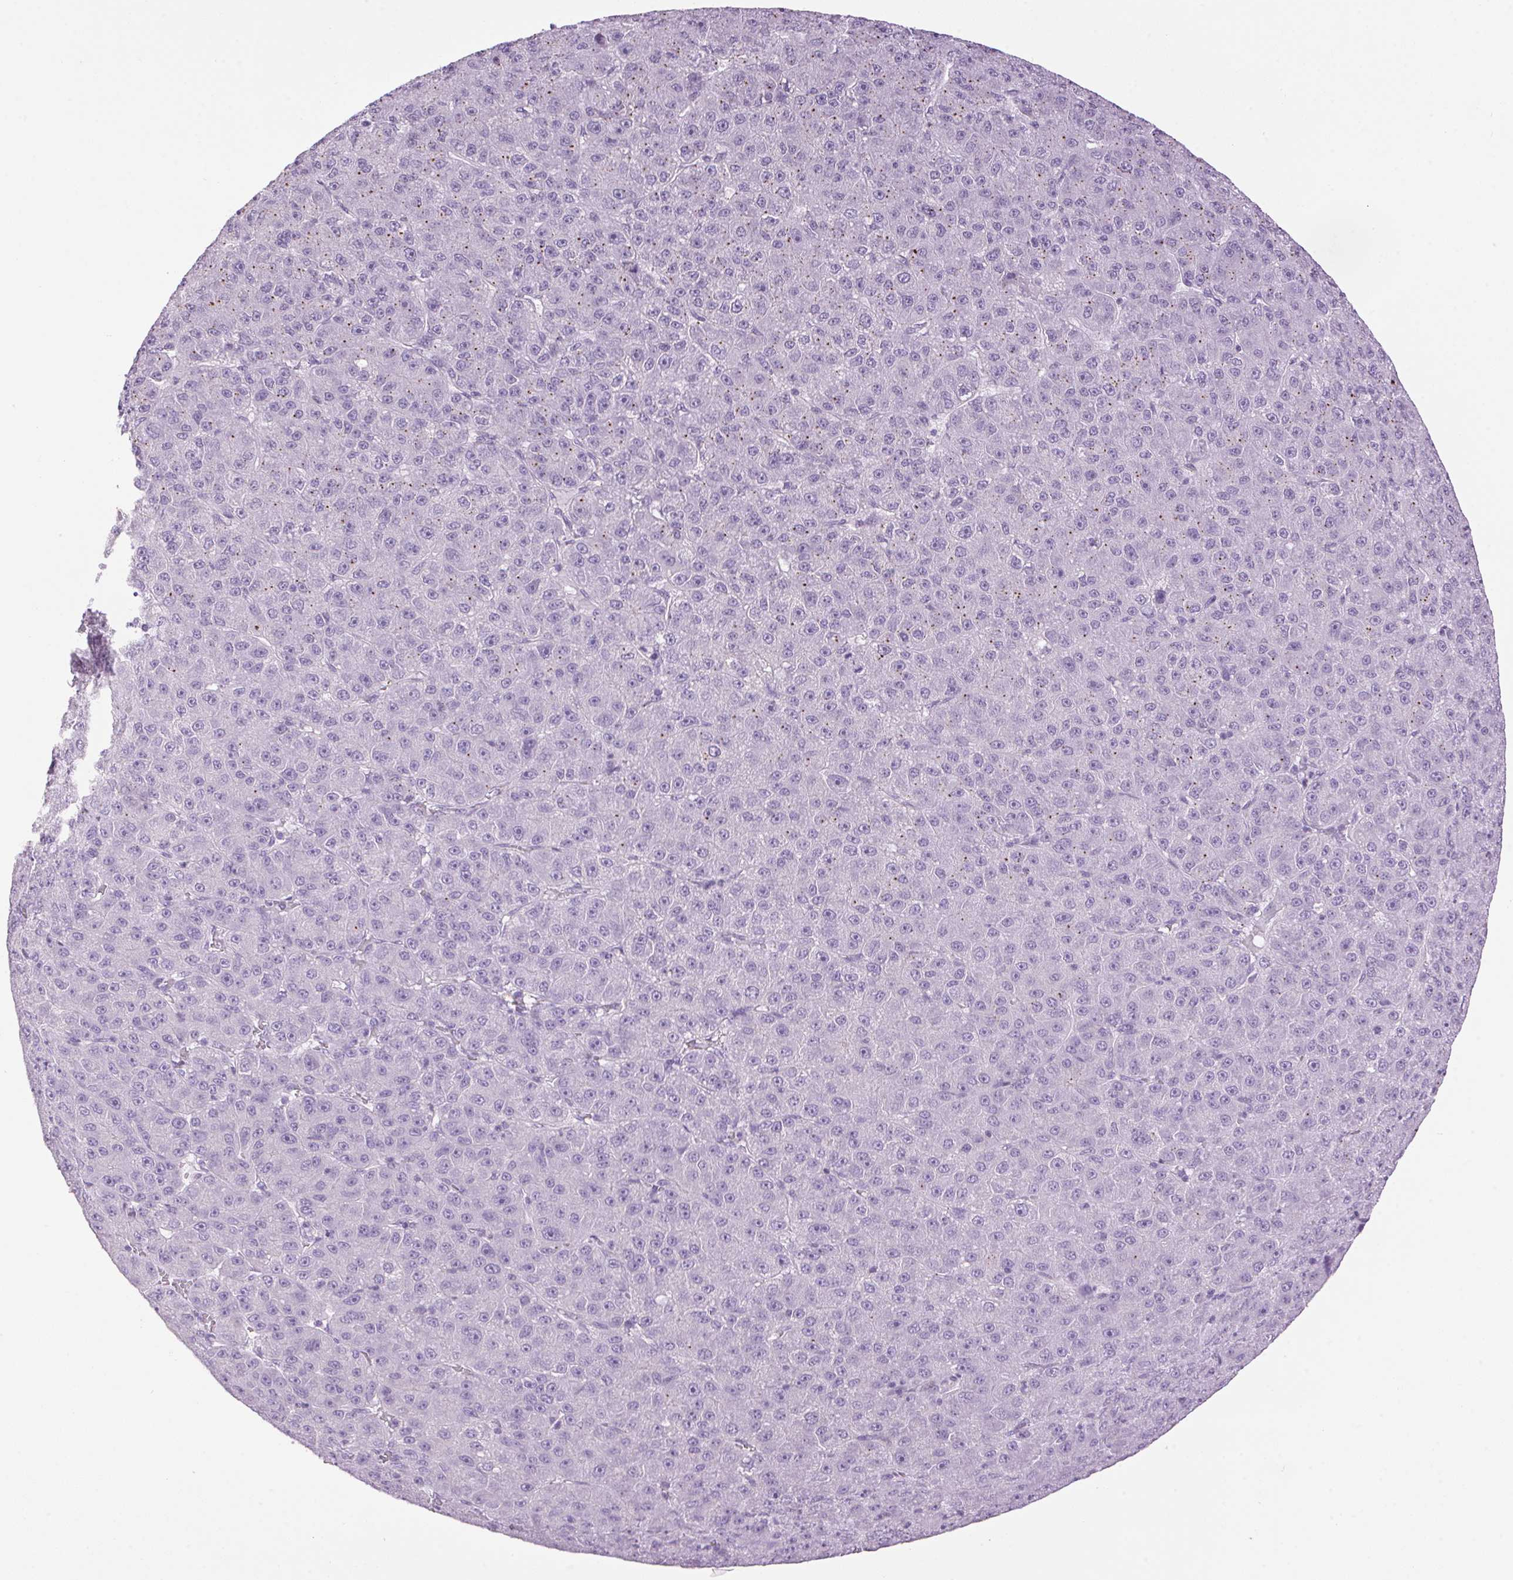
{"staining": {"intensity": "negative", "quantity": "none", "location": "none"}, "tissue": "liver cancer", "cell_type": "Tumor cells", "image_type": "cancer", "snomed": [{"axis": "morphology", "description": "Carcinoma, Hepatocellular, NOS"}, {"axis": "topography", "description": "Liver"}], "caption": "This is a image of immunohistochemistry (IHC) staining of liver cancer (hepatocellular carcinoma), which shows no positivity in tumor cells.", "gene": "TMEM88B", "patient": {"sex": "male", "age": 67}}